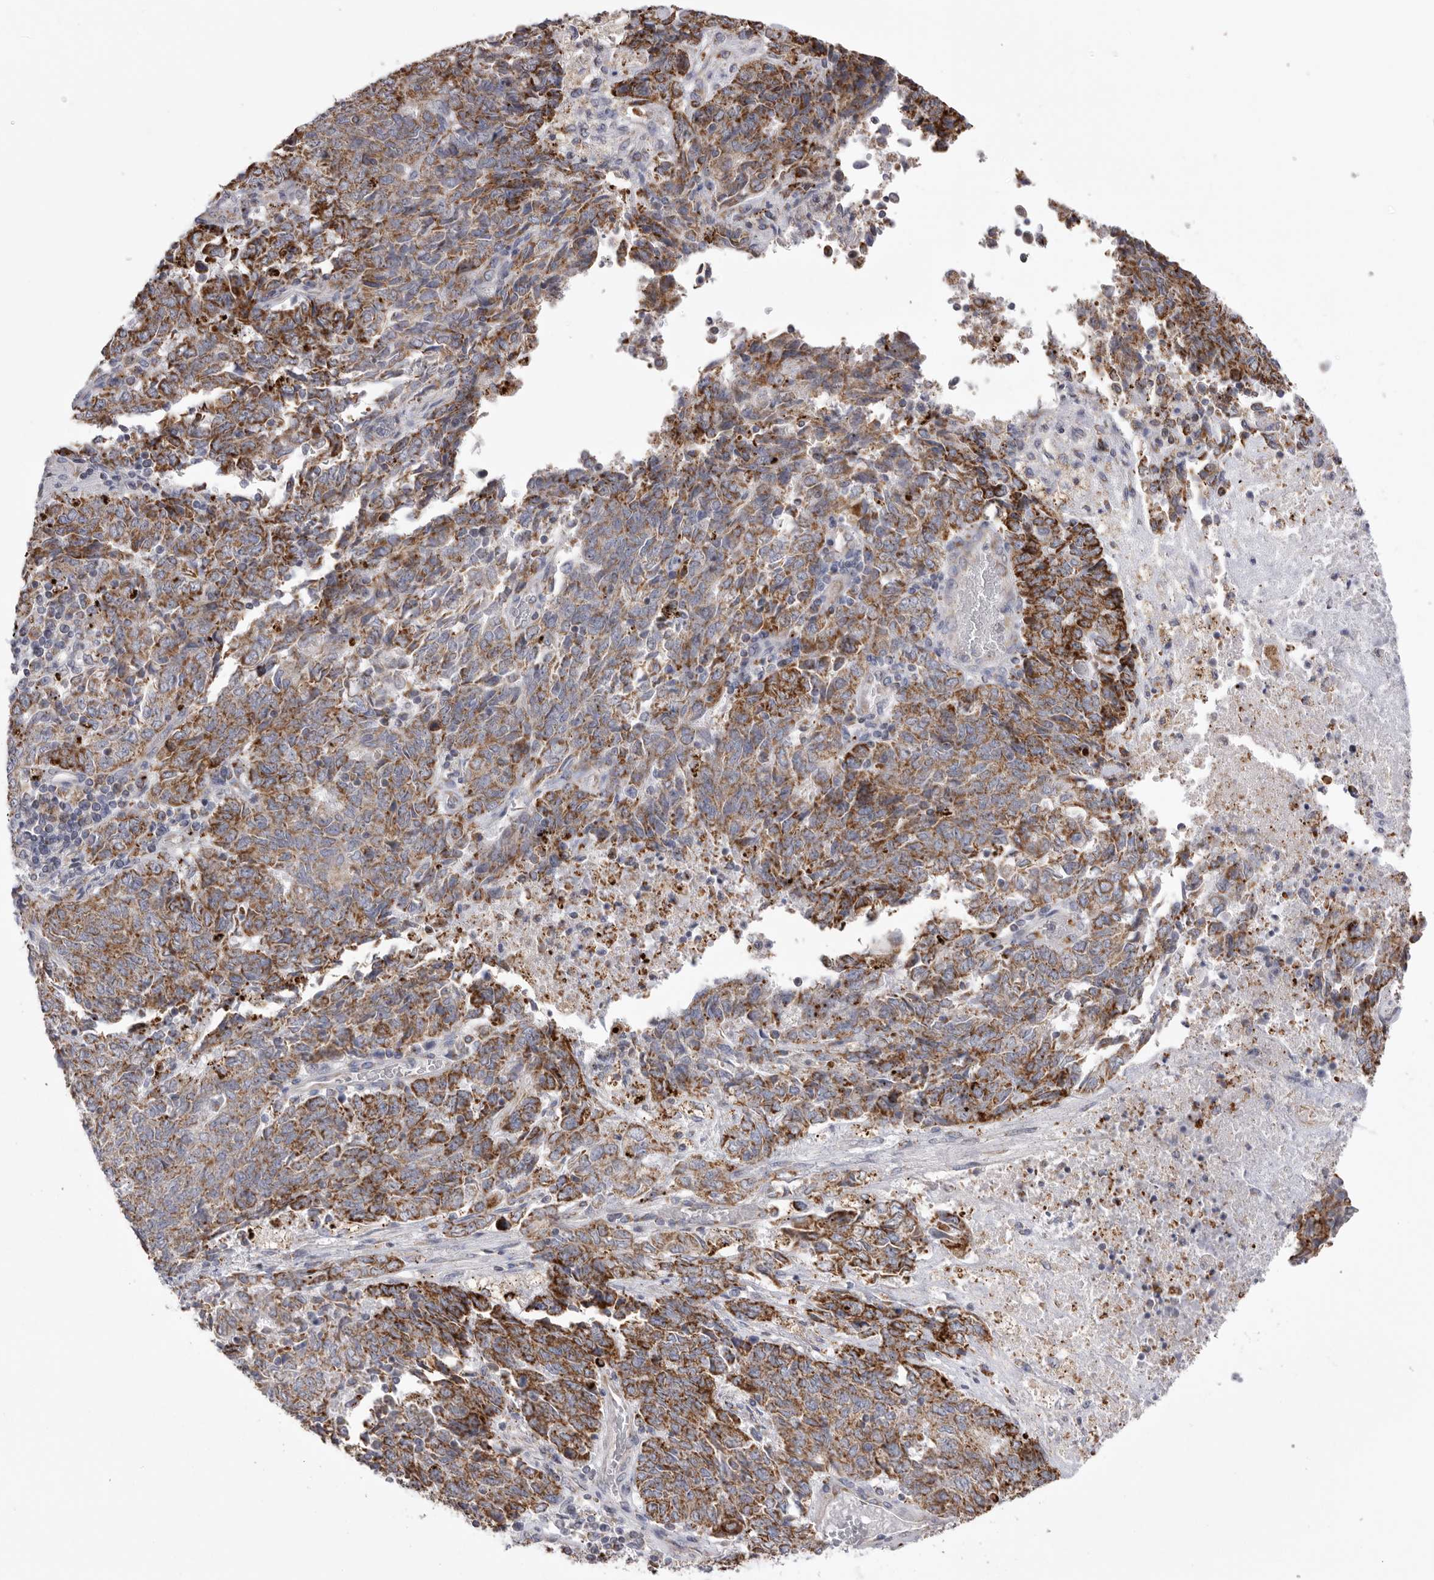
{"staining": {"intensity": "moderate", "quantity": "25%-75%", "location": "cytoplasmic/membranous"}, "tissue": "endometrial cancer", "cell_type": "Tumor cells", "image_type": "cancer", "snomed": [{"axis": "morphology", "description": "Adenocarcinoma, NOS"}, {"axis": "topography", "description": "Endometrium"}], "caption": "This photomicrograph reveals endometrial cancer (adenocarcinoma) stained with immunohistochemistry (IHC) to label a protein in brown. The cytoplasmic/membranous of tumor cells show moderate positivity for the protein. Nuclei are counter-stained blue.", "gene": "VDAC3", "patient": {"sex": "female", "age": 80}}